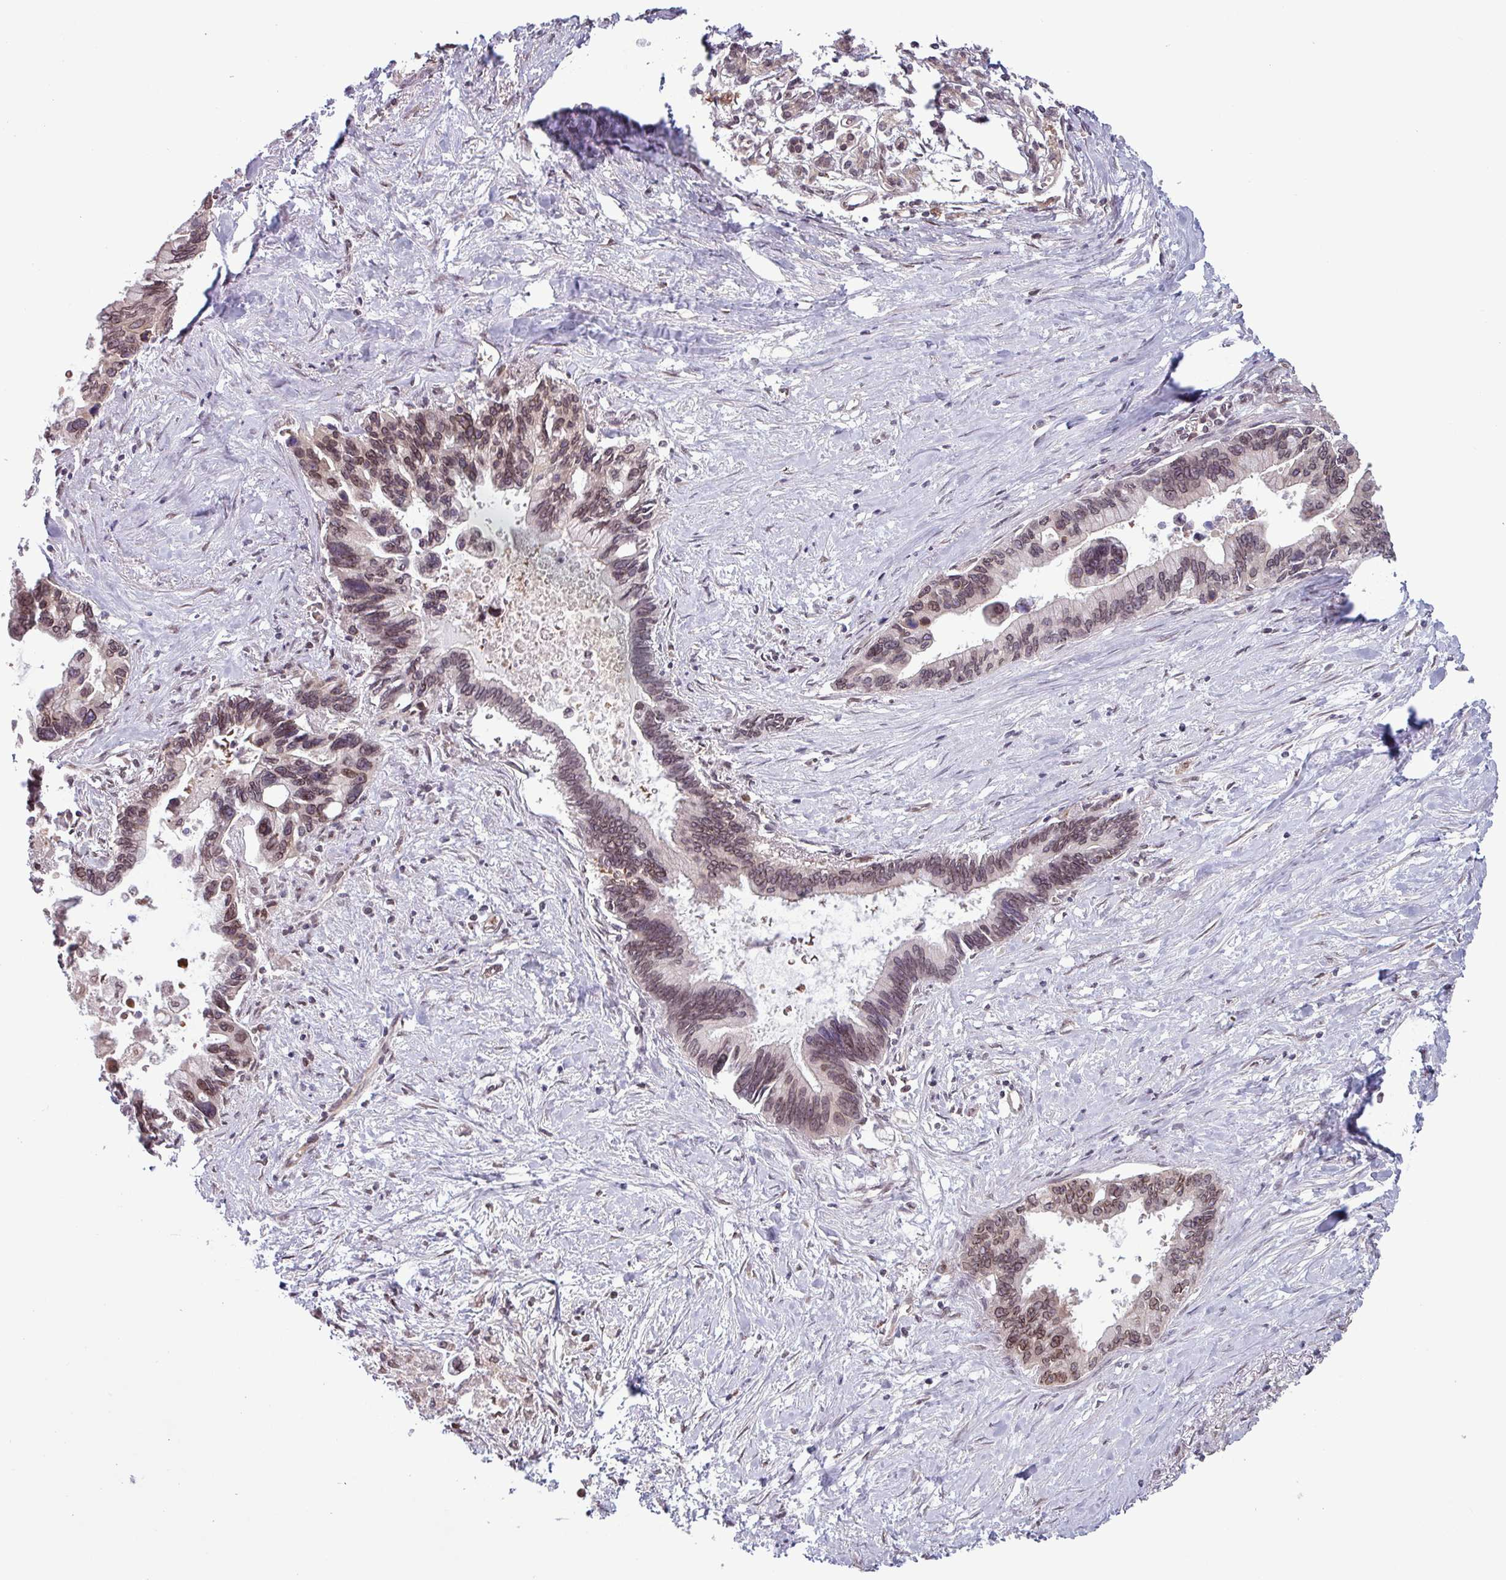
{"staining": {"intensity": "moderate", "quantity": "25%-75%", "location": "nuclear"}, "tissue": "pancreatic cancer", "cell_type": "Tumor cells", "image_type": "cancer", "snomed": [{"axis": "morphology", "description": "Adenocarcinoma, NOS"}, {"axis": "topography", "description": "Pancreas"}], "caption": "The immunohistochemical stain highlights moderate nuclear positivity in tumor cells of pancreatic cancer tissue. The staining is performed using DAB brown chromogen to label protein expression. The nuclei are counter-stained blue using hematoxylin.", "gene": "RBM4B", "patient": {"sex": "female", "age": 83}}